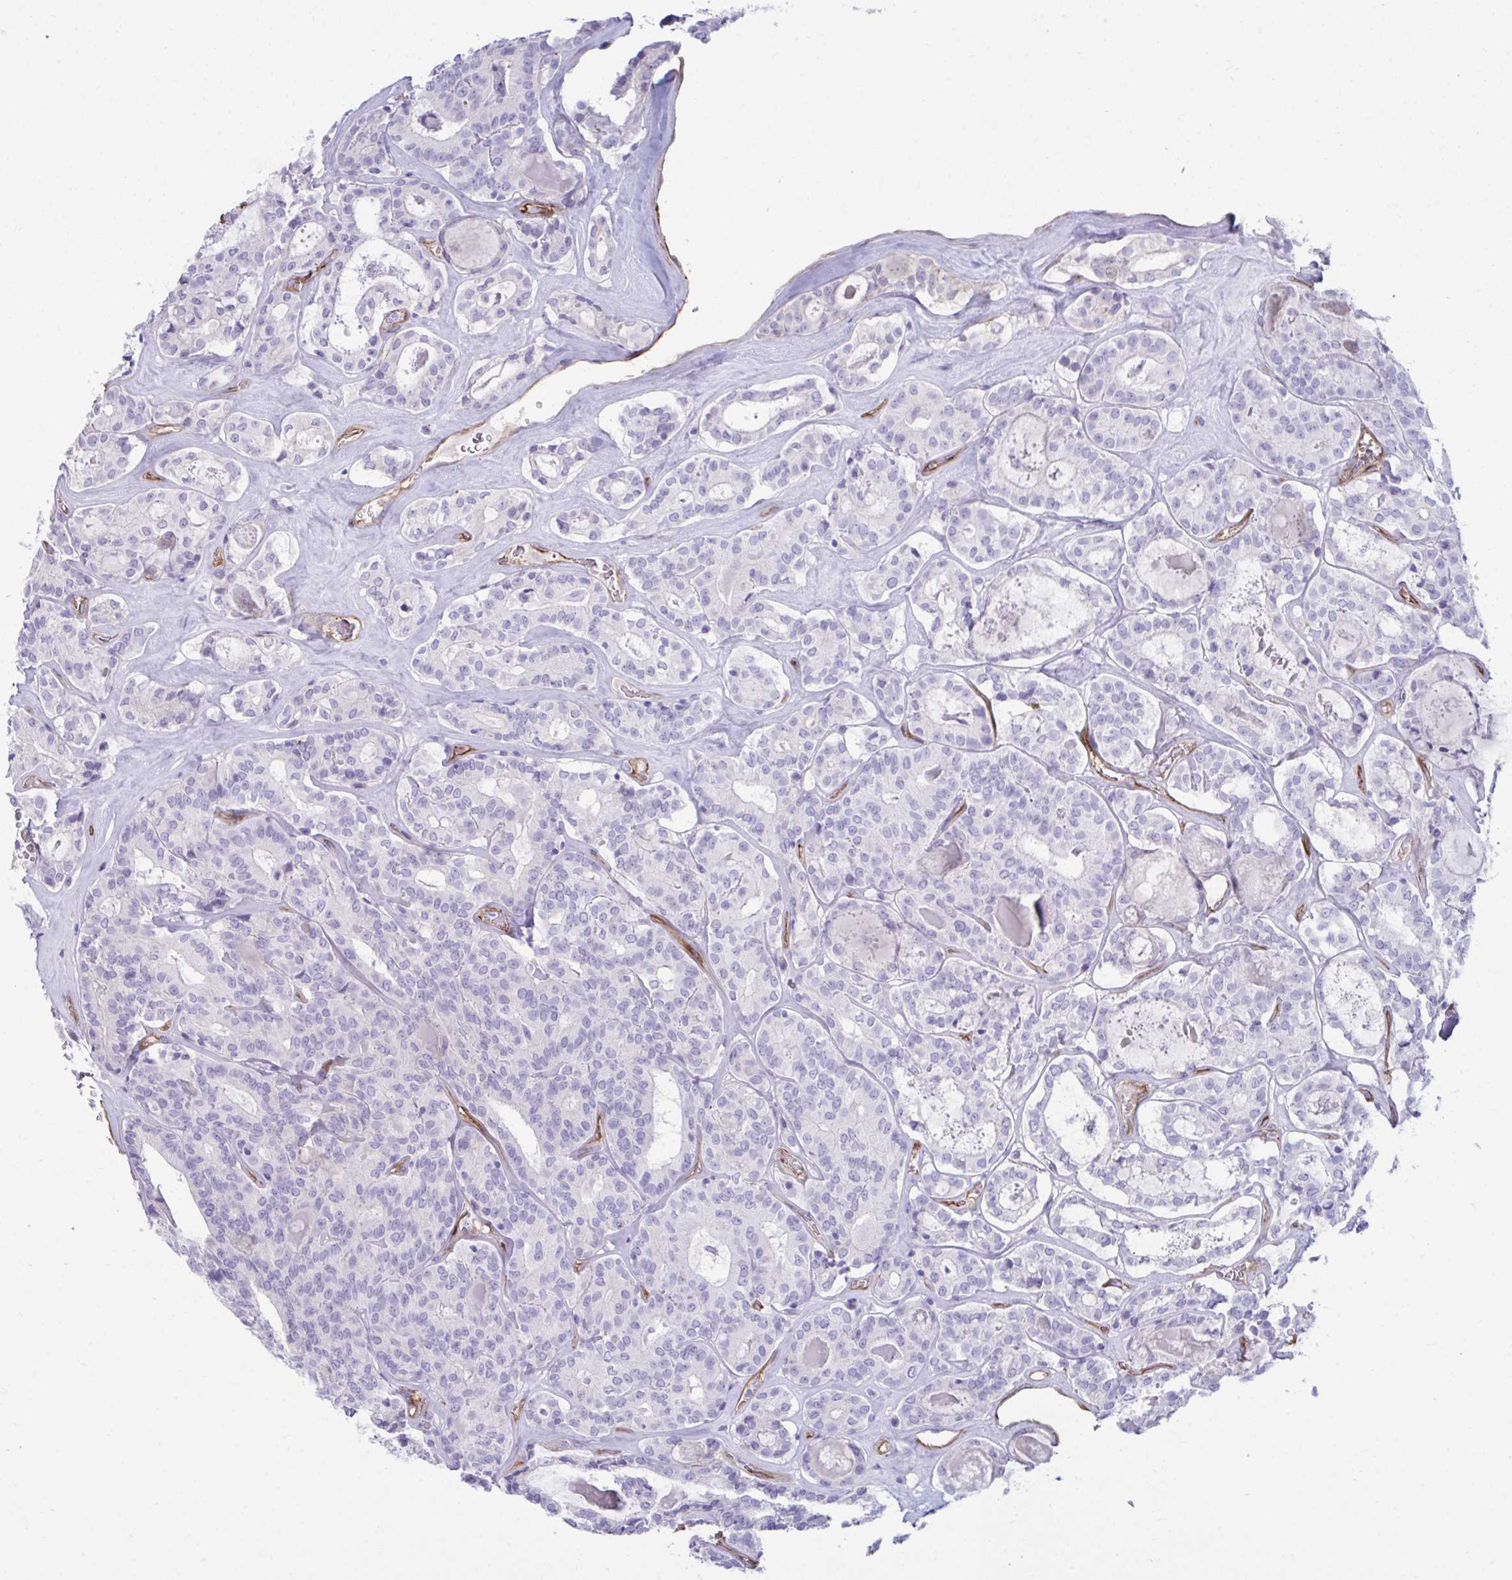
{"staining": {"intensity": "negative", "quantity": "none", "location": "none"}, "tissue": "thyroid cancer", "cell_type": "Tumor cells", "image_type": "cancer", "snomed": [{"axis": "morphology", "description": "Papillary adenocarcinoma, NOS"}, {"axis": "topography", "description": "Thyroid gland"}], "caption": "This is an immunohistochemistry micrograph of papillary adenocarcinoma (thyroid). There is no positivity in tumor cells.", "gene": "UBL3", "patient": {"sex": "female", "age": 72}}